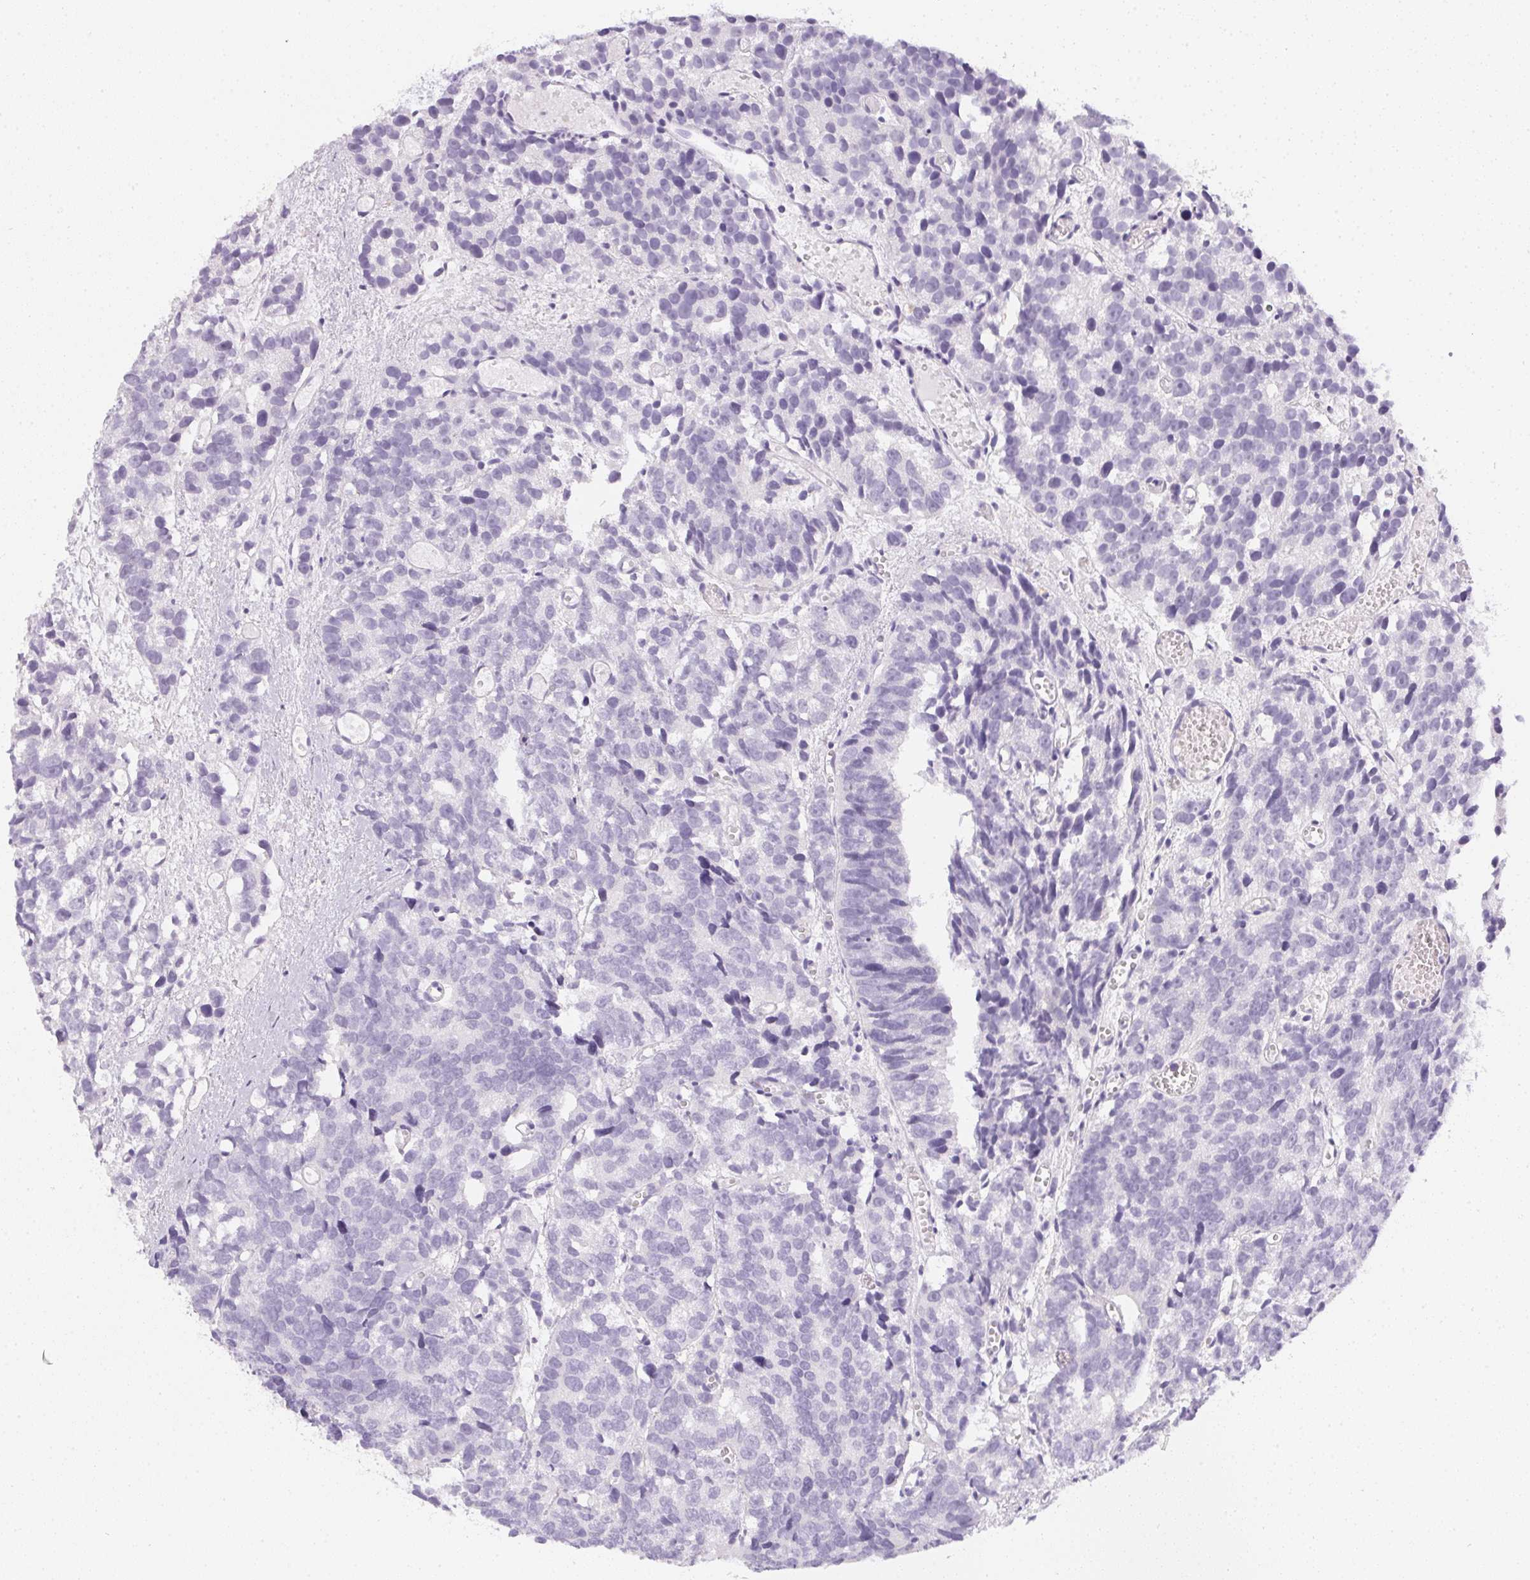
{"staining": {"intensity": "negative", "quantity": "none", "location": "none"}, "tissue": "prostate cancer", "cell_type": "Tumor cells", "image_type": "cancer", "snomed": [{"axis": "morphology", "description": "Adenocarcinoma, High grade"}, {"axis": "topography", "description": "Prostate"}], "caption": "High power microscopy photomicrograph of an immunohistochemistry (IHC) photomicrograph of prostate high-grade adenocarcinoma, revealing no significant staining in tumor cells.", "gene": "PPY", "patient": {"sex": "male", "age": 77}}